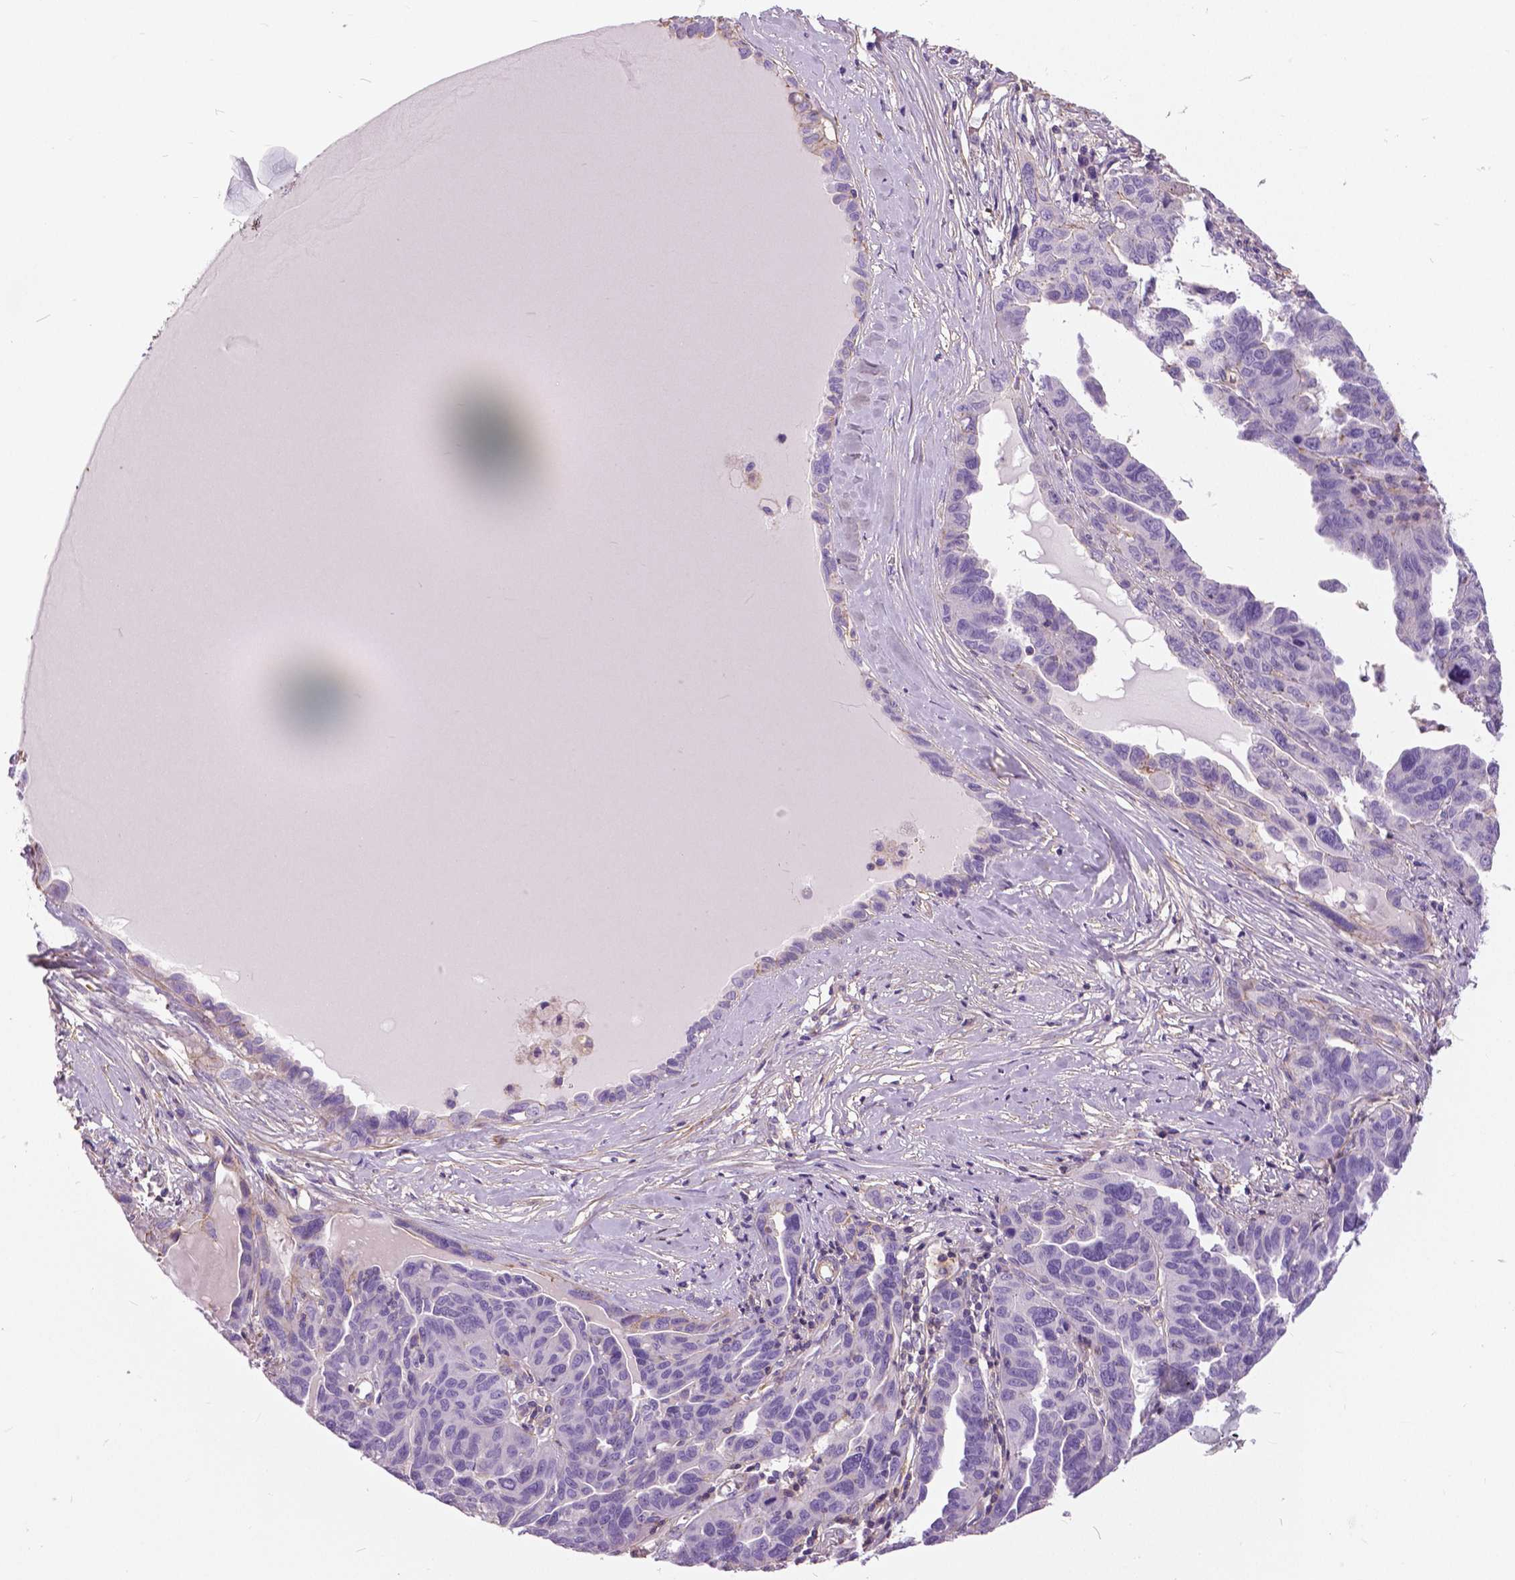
{"staining": {"intensity": "negative", "quantity": "none", "location": "none"}, "tissue": "ovarian cancer", "cell_type": "Tumor cells", "image_type": "cancer", "snomed": [{"axis": "morphology", "description": "Cystadenocarcinoma, serous, NOS"}, {"axis": "topography", "description": "Ovary"}], "caption": "Protein analysis of serous cystadenocarcinoma (ovarian) reveals no significant staining in tumor cells. Brightfield microscopy of immunohistochemistry (IHC) stained with DAB (3,3'-diaminobenzidine) (brown) and hematoxylin (blue), captured at high magnification.", "gene": "ANXA13", "patient": {"sex": "female", "age": 64}}